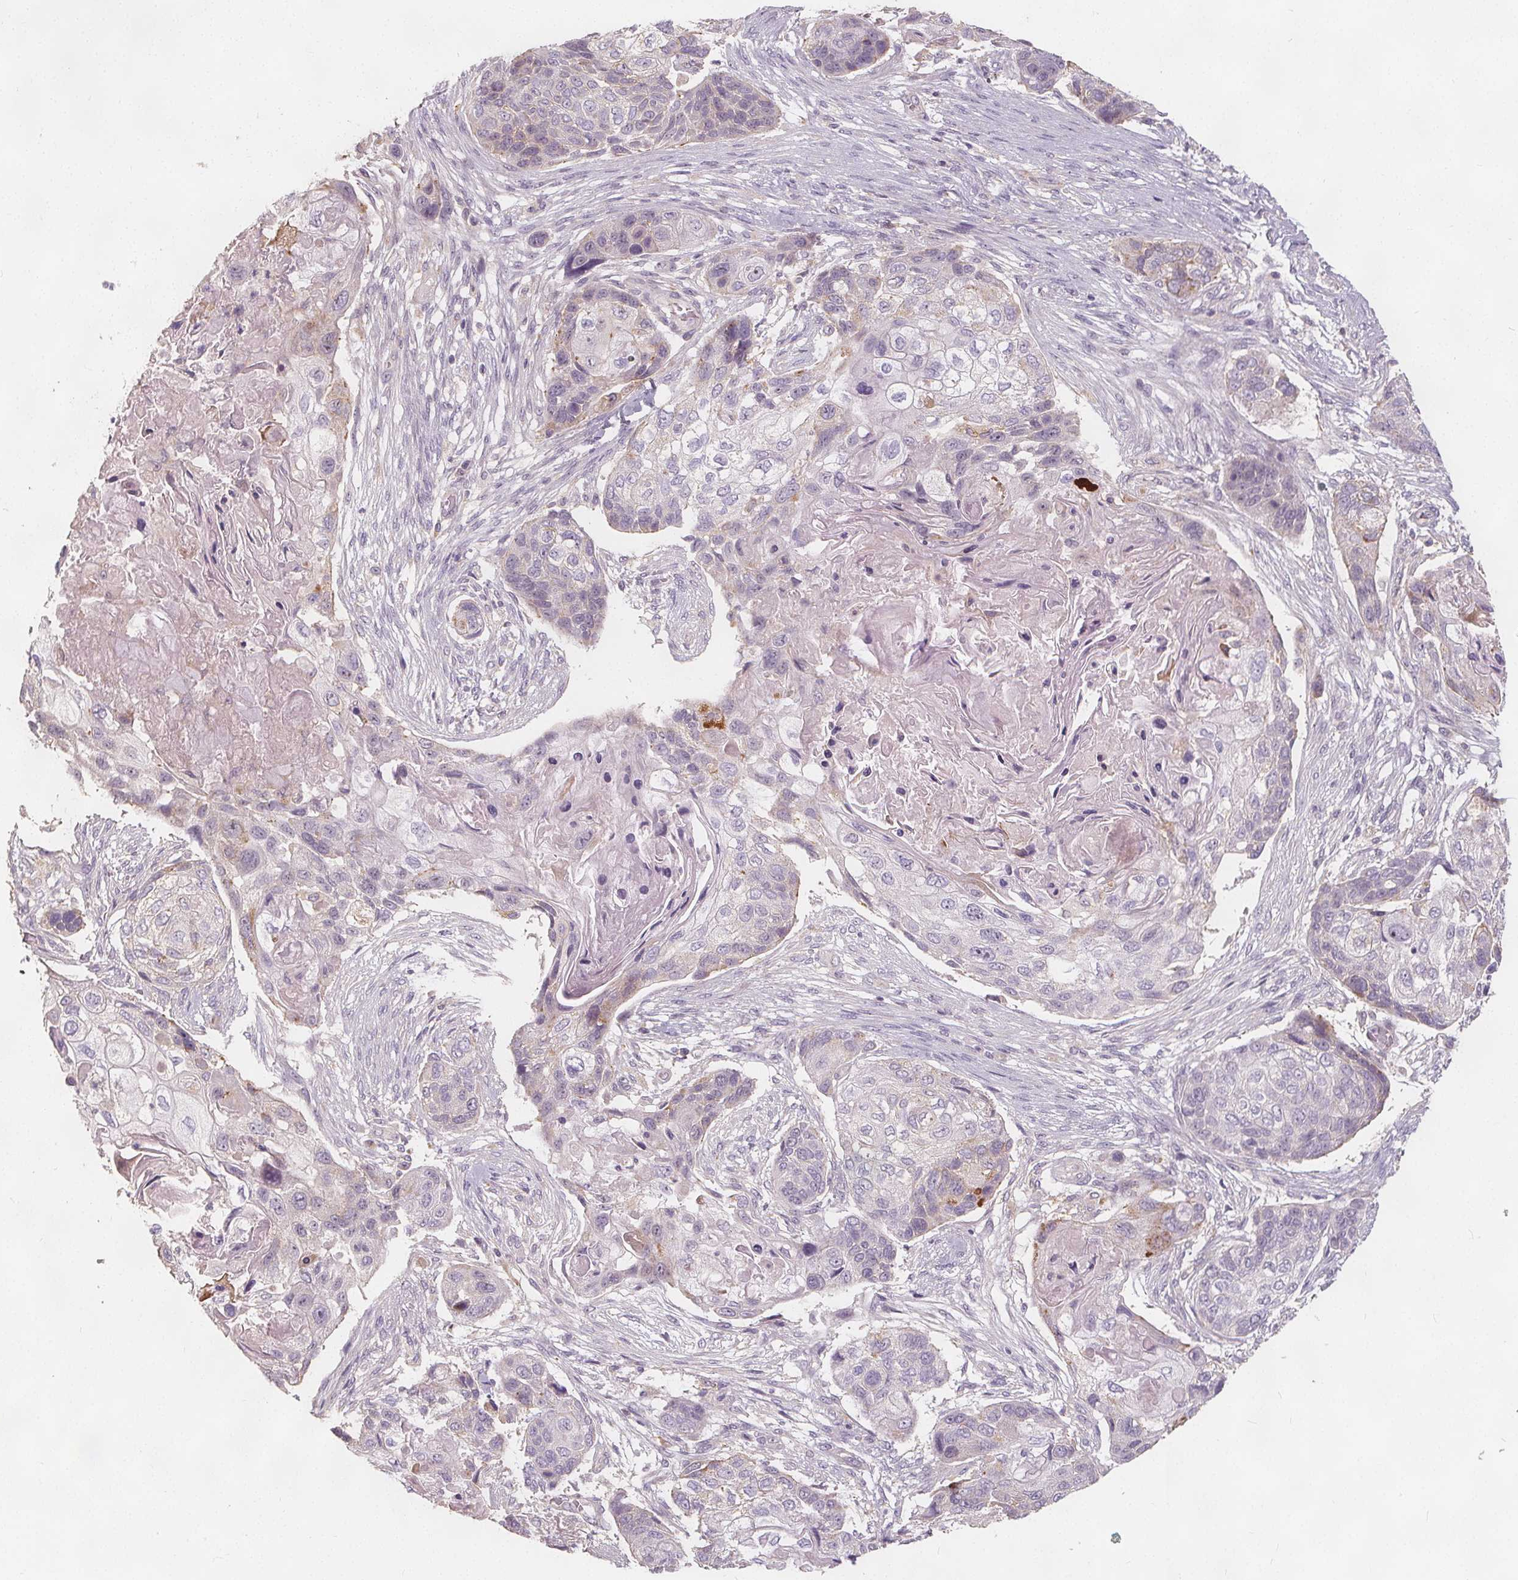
{"staining": {"intensity": "negative", "quantity": "none", "location": "none"}, "tissue": "lung cancer", "cell_type": "Tumor cells", "image_type": "cancer", "snomed": [{"axis": "morphology", "description": "Squamous cell carcinoma, NOS"}, {"axis": "topography", "description": "Lung"}], "caption": "Immunohistochemistry photomicrograph of neoplastic tissue: squamous cell carcinoma (lung) stained with DAB reveals no significant protein positivity in tumor cells.", "gene": "DRC3", "patient": {"sex": "male", "age": 69}}